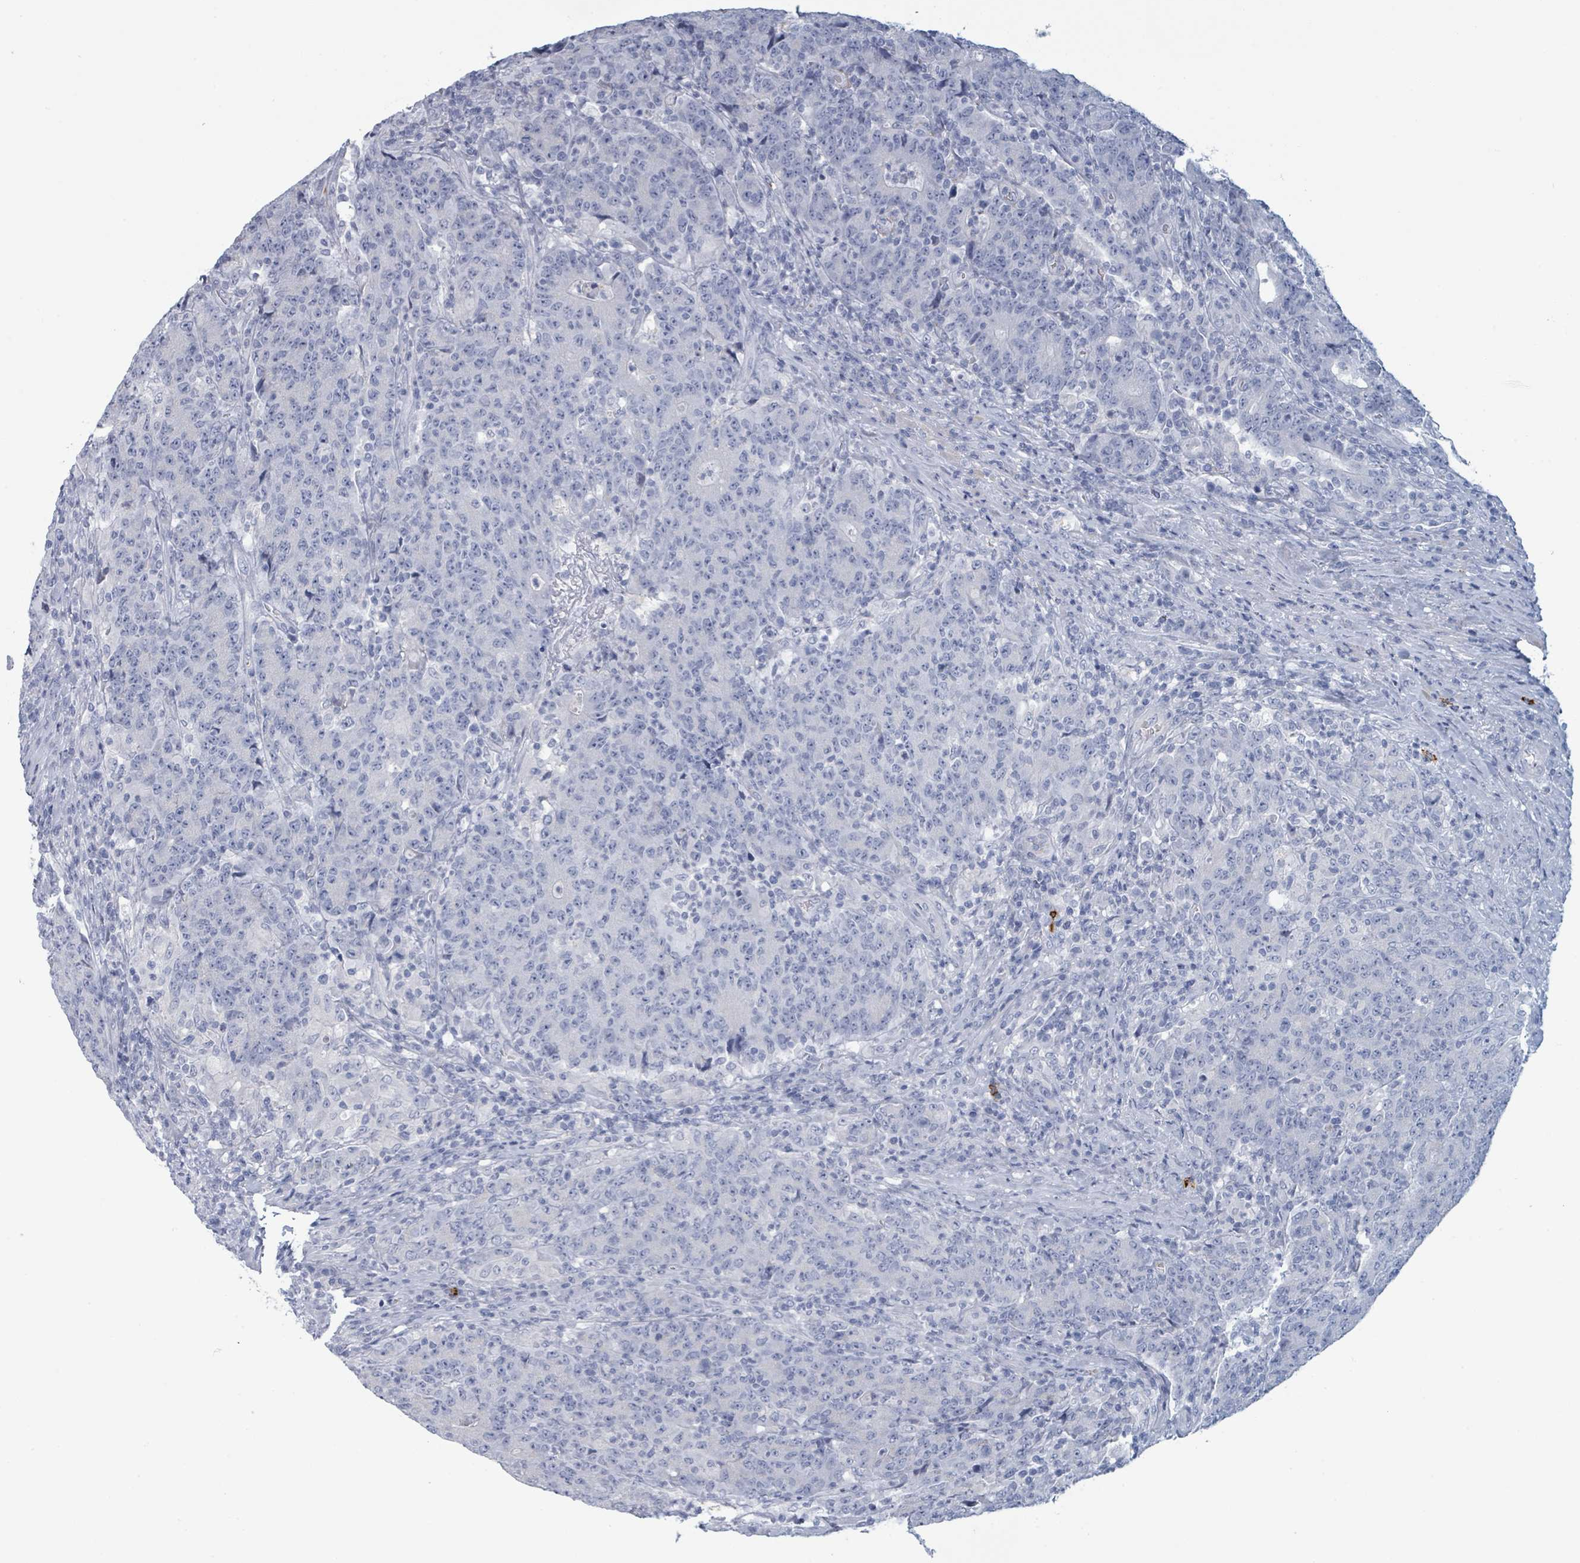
{"staining": {"intensity": "negative", "quantity": "none", "location": "none"}, "tissue": "colorectal cancer", "cell_type": "Tumor cells", "image_type": "cancer", "snomed": [{"axis": "morphology", "description": "Adenocarcinoma, NOS"}, {"axis": "topography", "description": "Colon"}], "caption": "Tumor cells show no significant positivity in colorectal cancer (adenocarcinoma).", "gene": "VPS13D", "patient": {"sex": "female", "age": 75}}